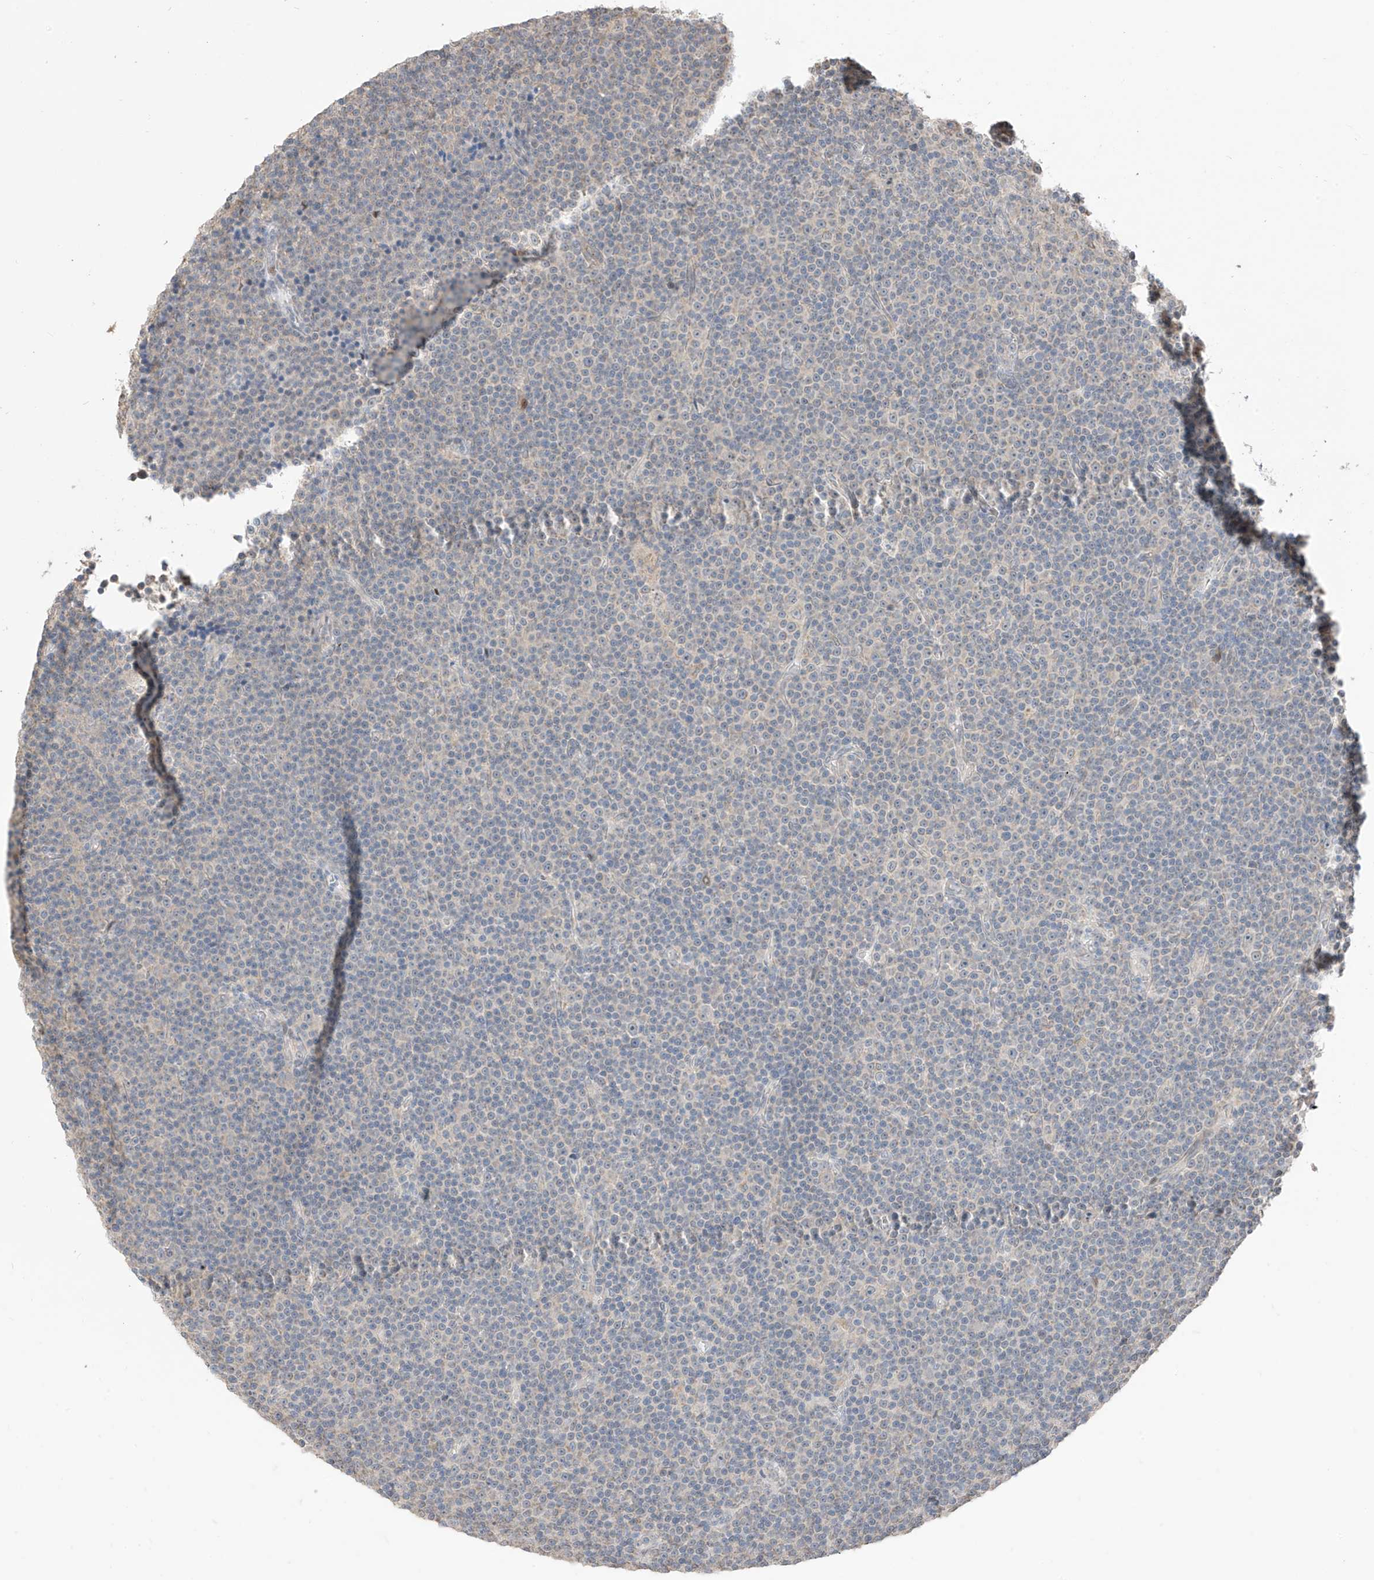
{"staining": {"intensity": "negative", "quantity": "none", "location": "none"}, "tissue": "lymphoma", "cell_type": "Tumor cells", "image_type": "cancer", "snomed": [{"axis": "morphology", "description": "Malignant lymphoma, non-Hodgkin's type, Low grade"}, {"axis": "topography", "description": "Lymph node"}], "caption": "Immunohistochemistry (IHC) micrograph of neoplastic tissue: human lymphoma stained with DAB shows no significant protein positivity in tumor cells.", "gene": "LATS1", "patient": {"sex": "female", "age": 67}}